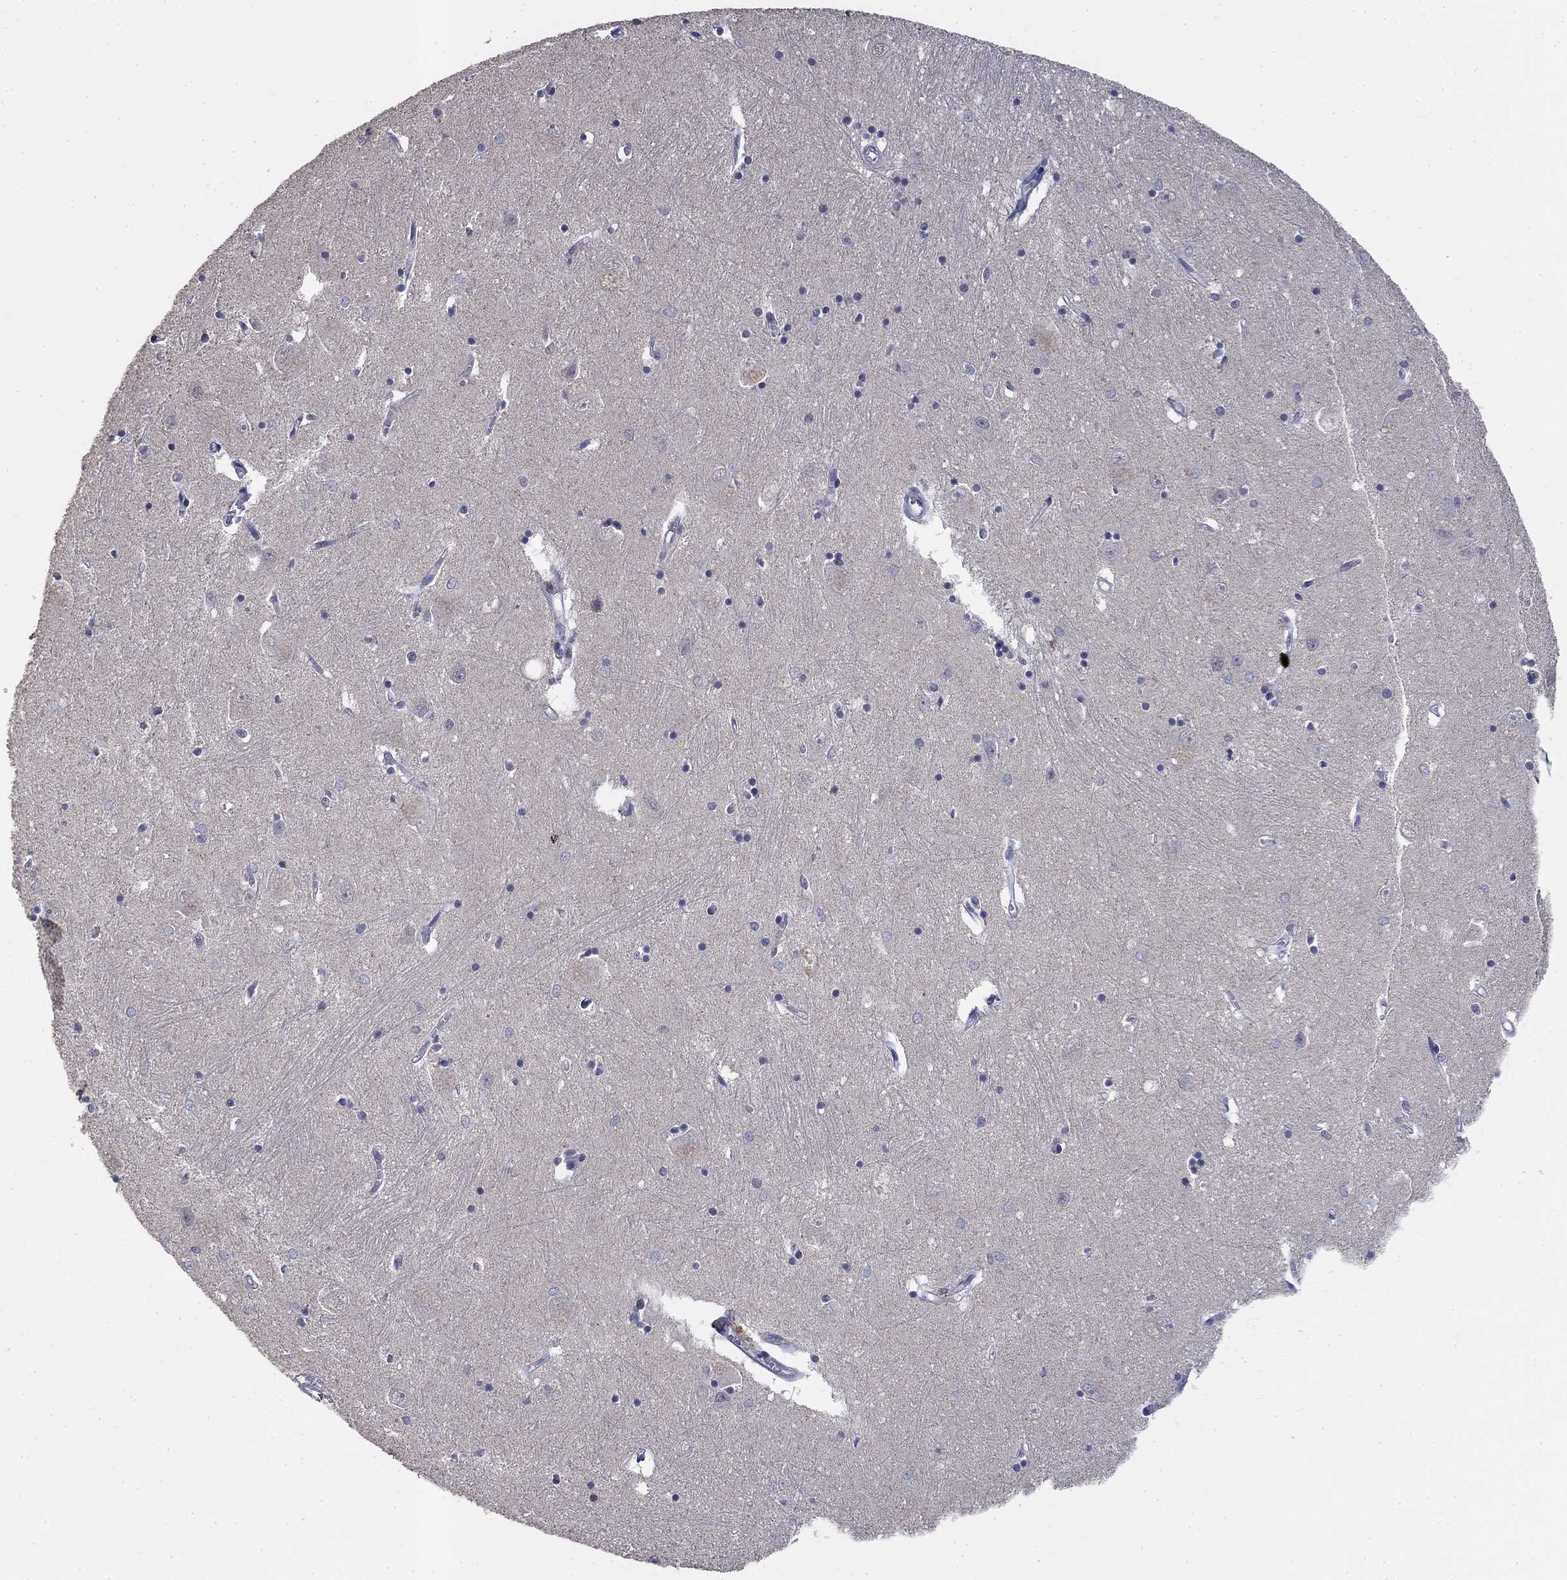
{"staining": {"intensity": "negative", "quantity": "none", "location": "none"}, "tissue": "caudate", "cell_type": "Glial cells", "image_type": "normal", "snomed": [{"axis": "morphology", "description": "Normal tissue, NOS"}, {"axis": "topography", "description": "Lateral ventricle wall"}], "caption": "Immunohistochemistry (IHC) of normal caudate shows no staining in glial cells.", "gene": "SPATA33", "patient": {"sex": "male", "age": 54}}